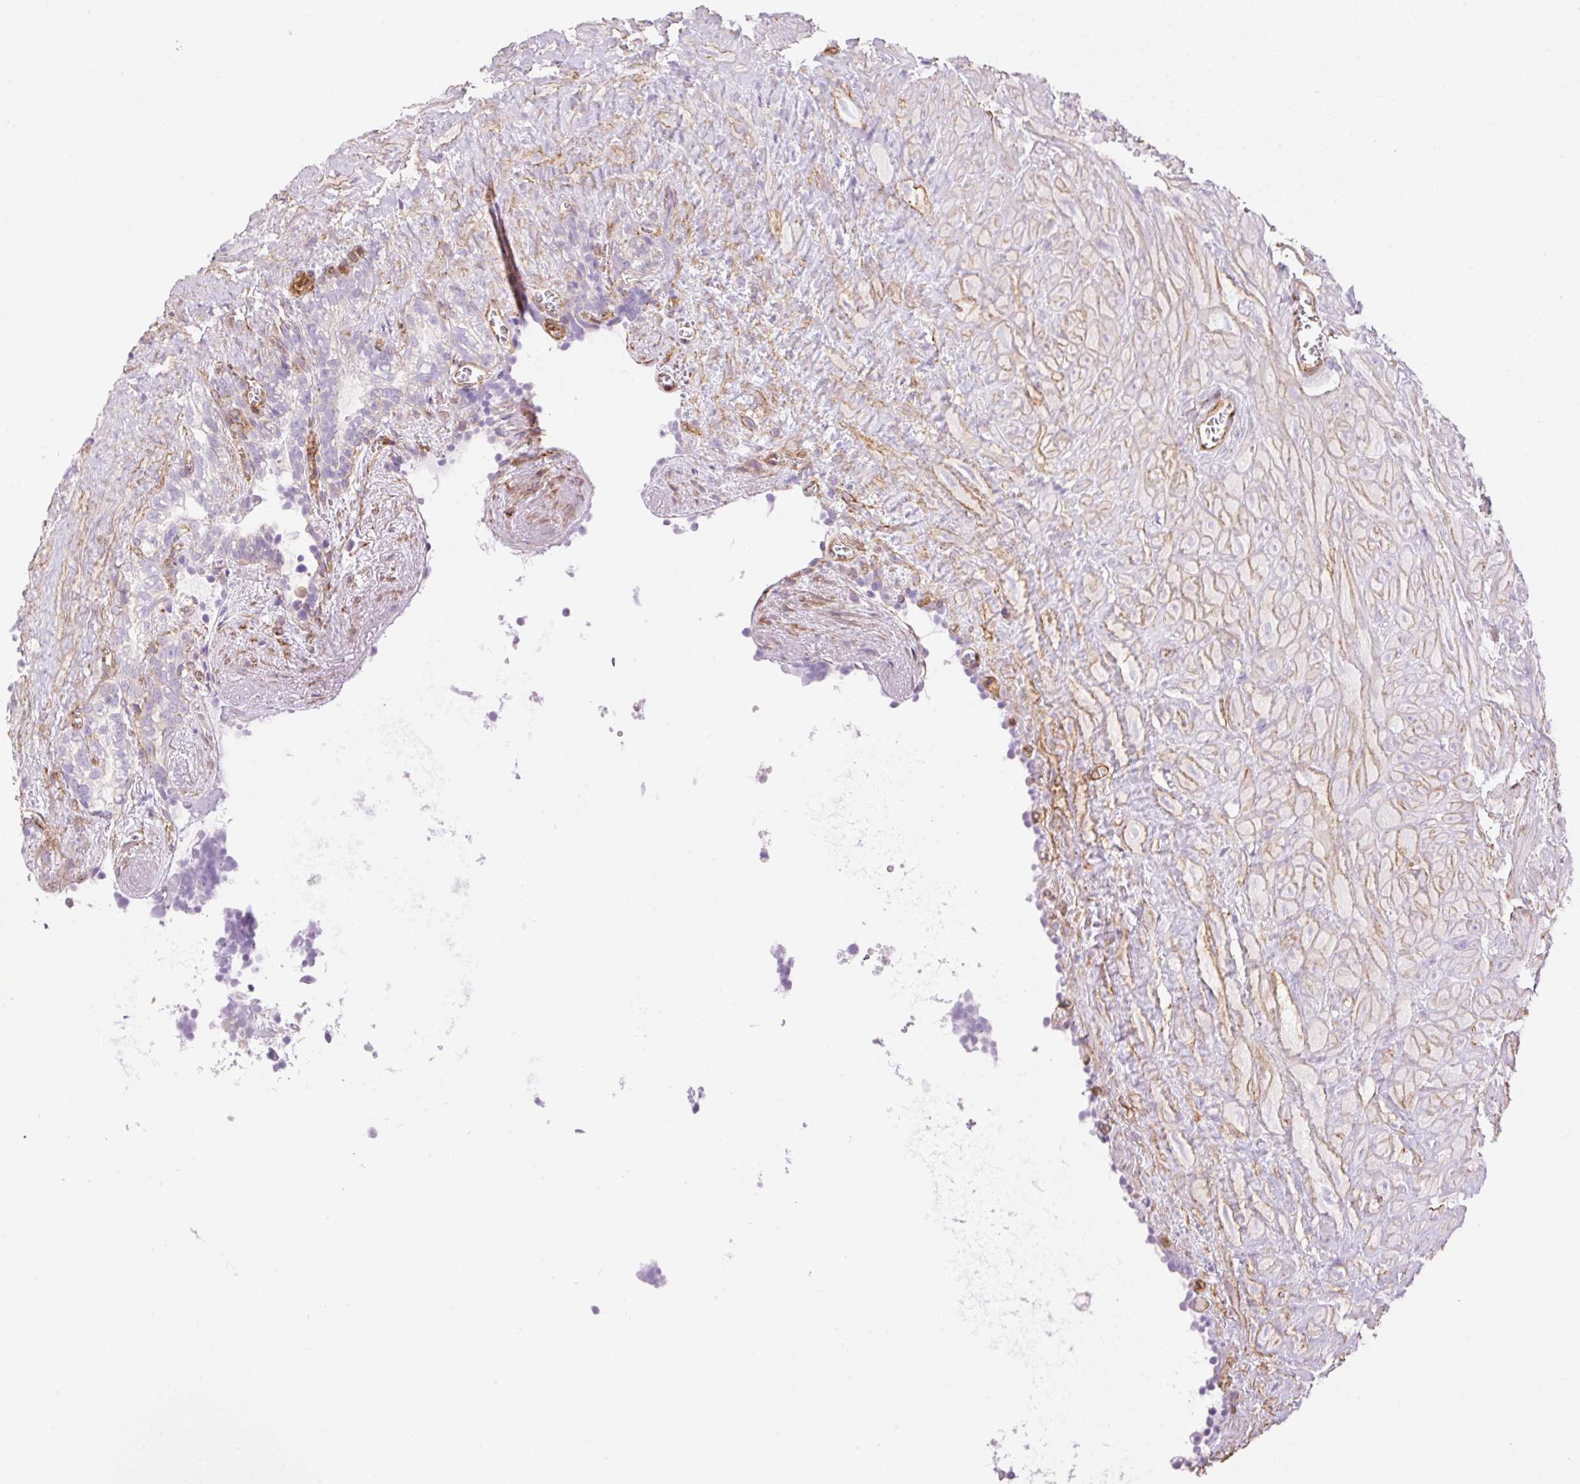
{"staining": {"intensity": "negative", "quantity": "none", "location": "none"}, "tissue": "seminal vesicle", "cell_type": "Glandular cells", "image_type": "normal", "snomed": [{"axis": "morphology", "description": "Normal tissue, NOS"}, {"axis": "topography", "description": "Seminal veicle"}], "caption": "Immunohistochemistry (IHC) image of normal human seminal vesicle stained for a protein (brown), which demonstrates no positivity in glandular cells.", "gene": "EHD1", "patient": {"sex": "male", "age": 76}}